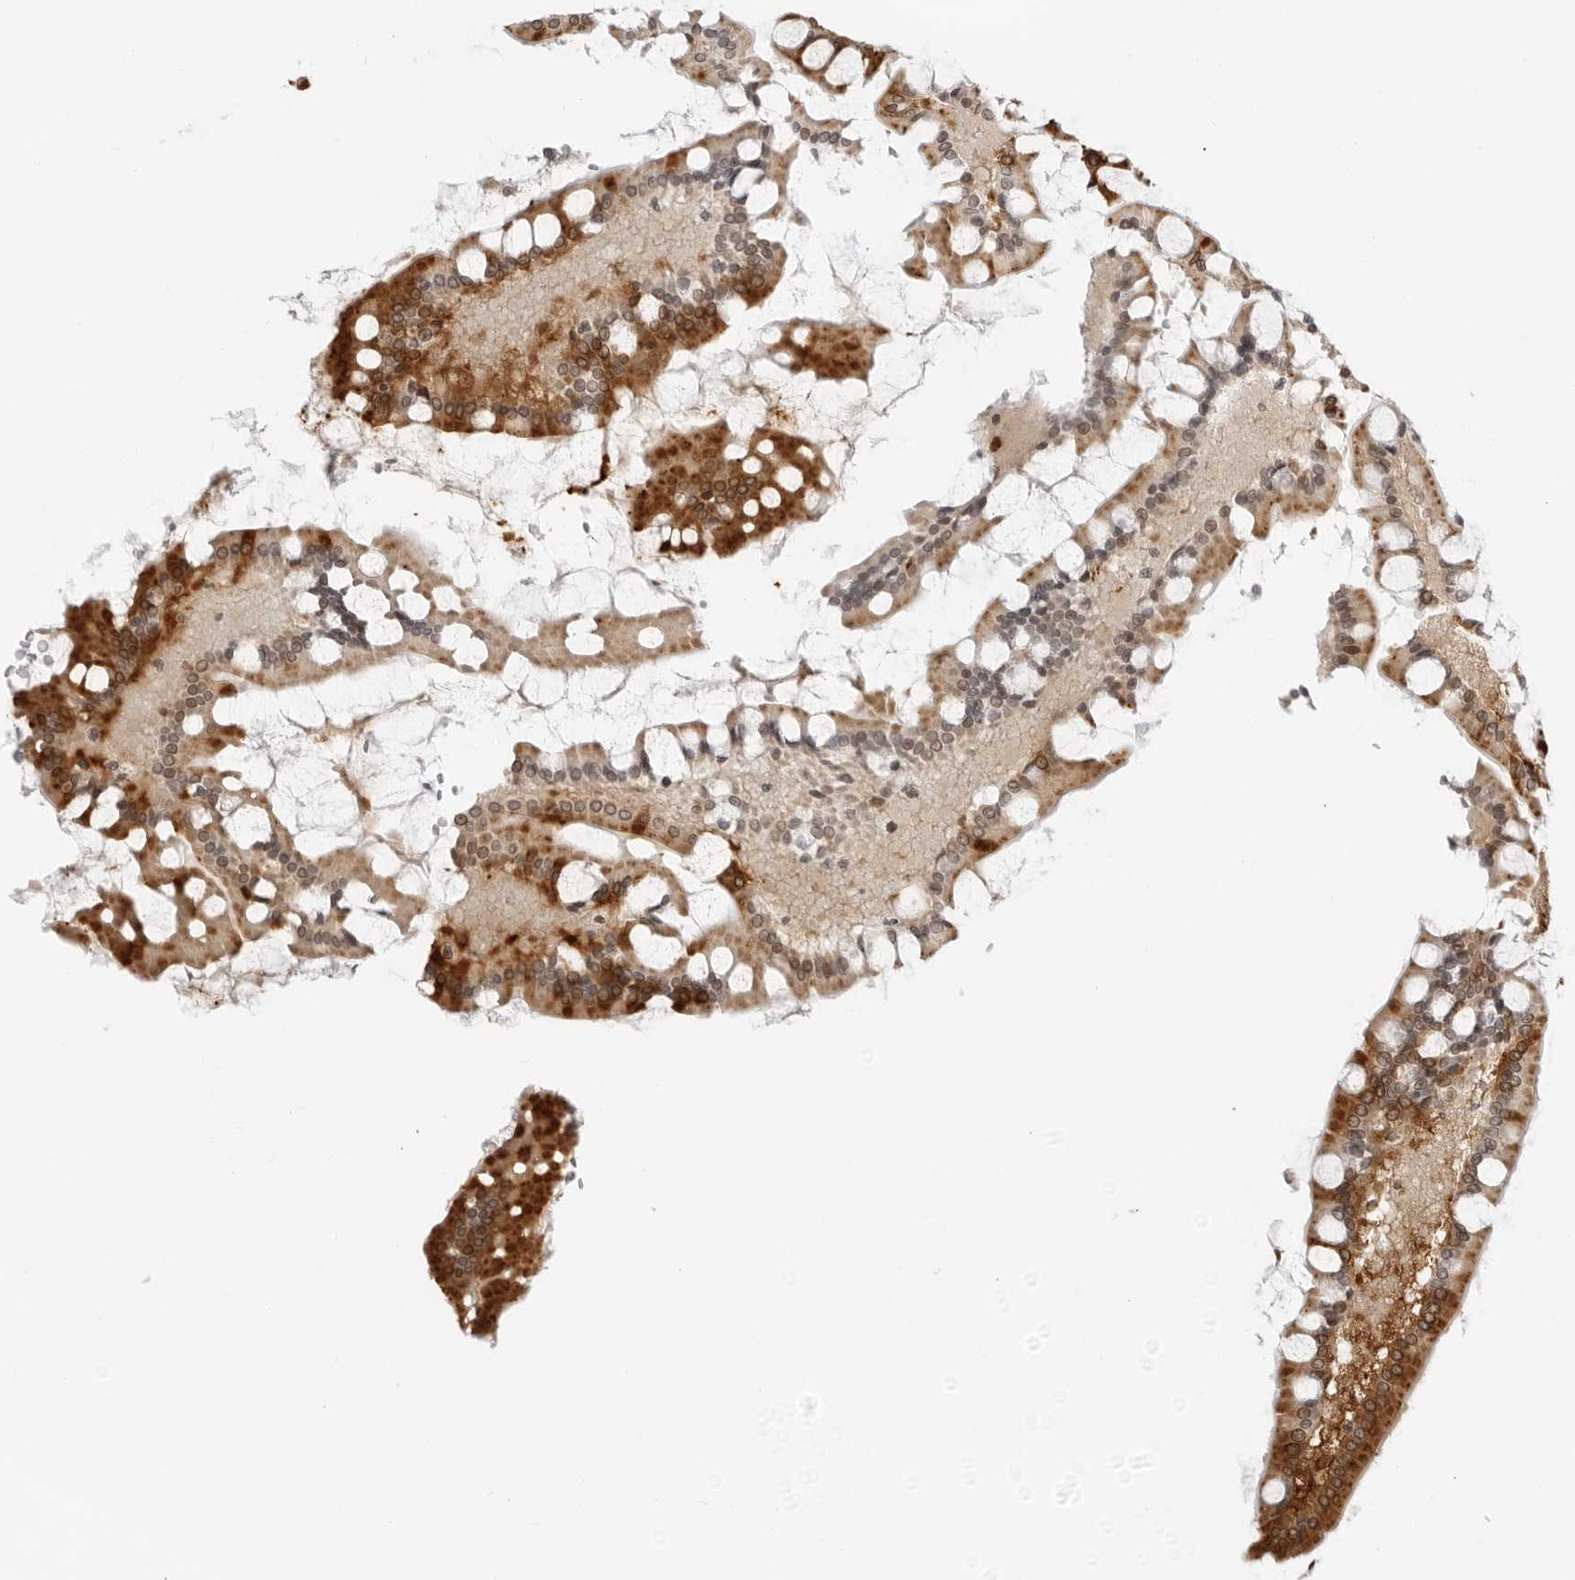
{"staining": {"intensity": "moderate", "quantity": ">75%", "location": "cytoplasmic/membranous,nuclear"}, "tissue": "small intestine", "cell_type": "Glandular cells", "image_type": "normal", "snomed": [{"axis": "morphology", "description": "Normal tissue, NOS"}, {"axis": "topography", "description": "Small intestine"}], "caption": "Brown immunohistochemical staining in unremarkable small intestine shows moderate cytoplasmic/membranous,nuclear staining in approximately >75% of glandular cells.", "gene": "MSH6", "patient": {"sex": "male", "age": 41}}